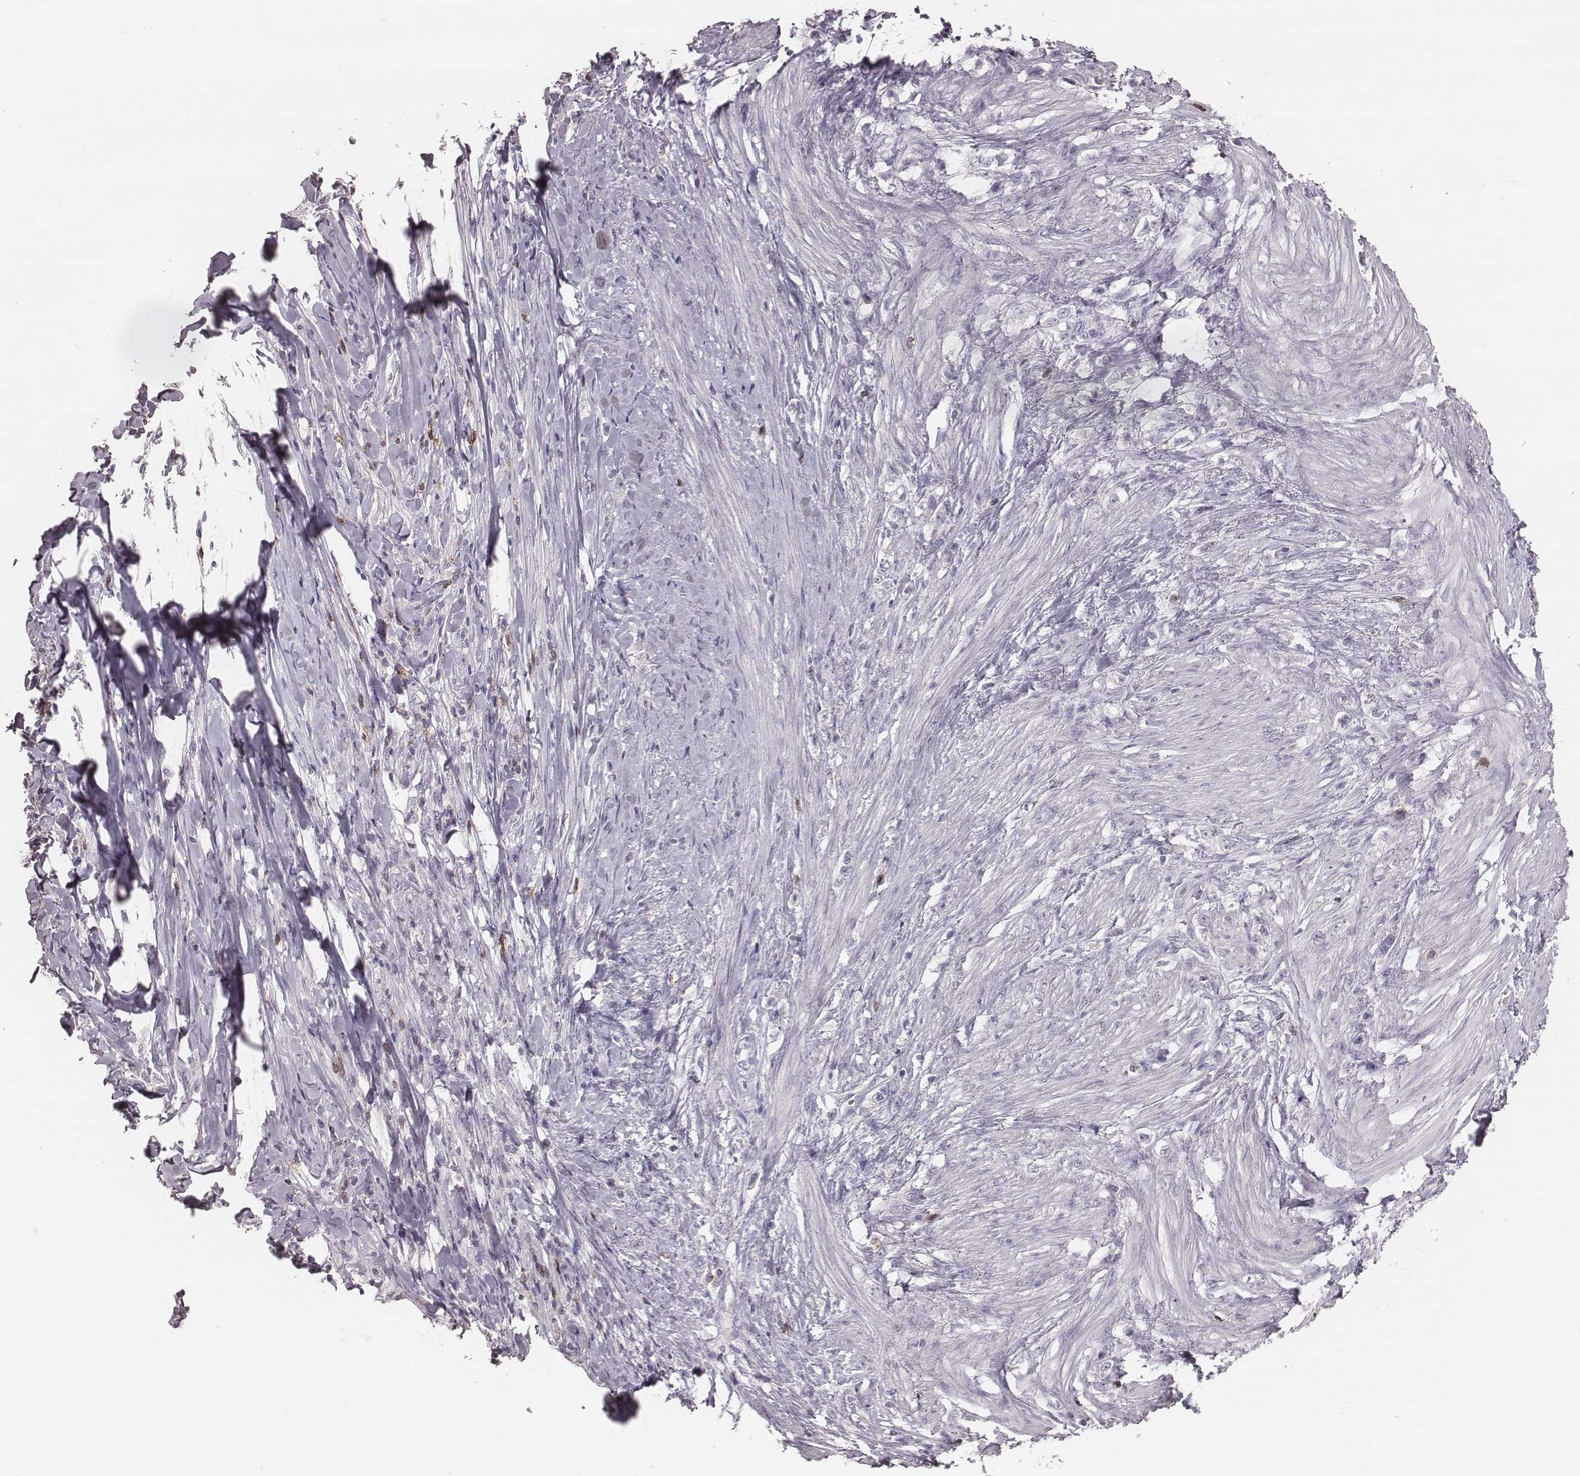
{"staining": {"intensity": "negative", "quantity": "none", "location": "none"}, "tissue": "stomach cancer", "cell_type": "Tumor cells", "image_type": "cancer", "snomed": [{"axis": "morphology", "description": "Adenocarcinoma, NOS"}, {"axis": "topography", "description": "Stomach, lower"}], "caption": "Immunohistochemistry (IHC) image of stomach adenocarcinoma stained for a protein (brown), which reveals no expression in tumor cells.", "gene": "PDCD1", "patient": {"sex": "male", "age": 88}}